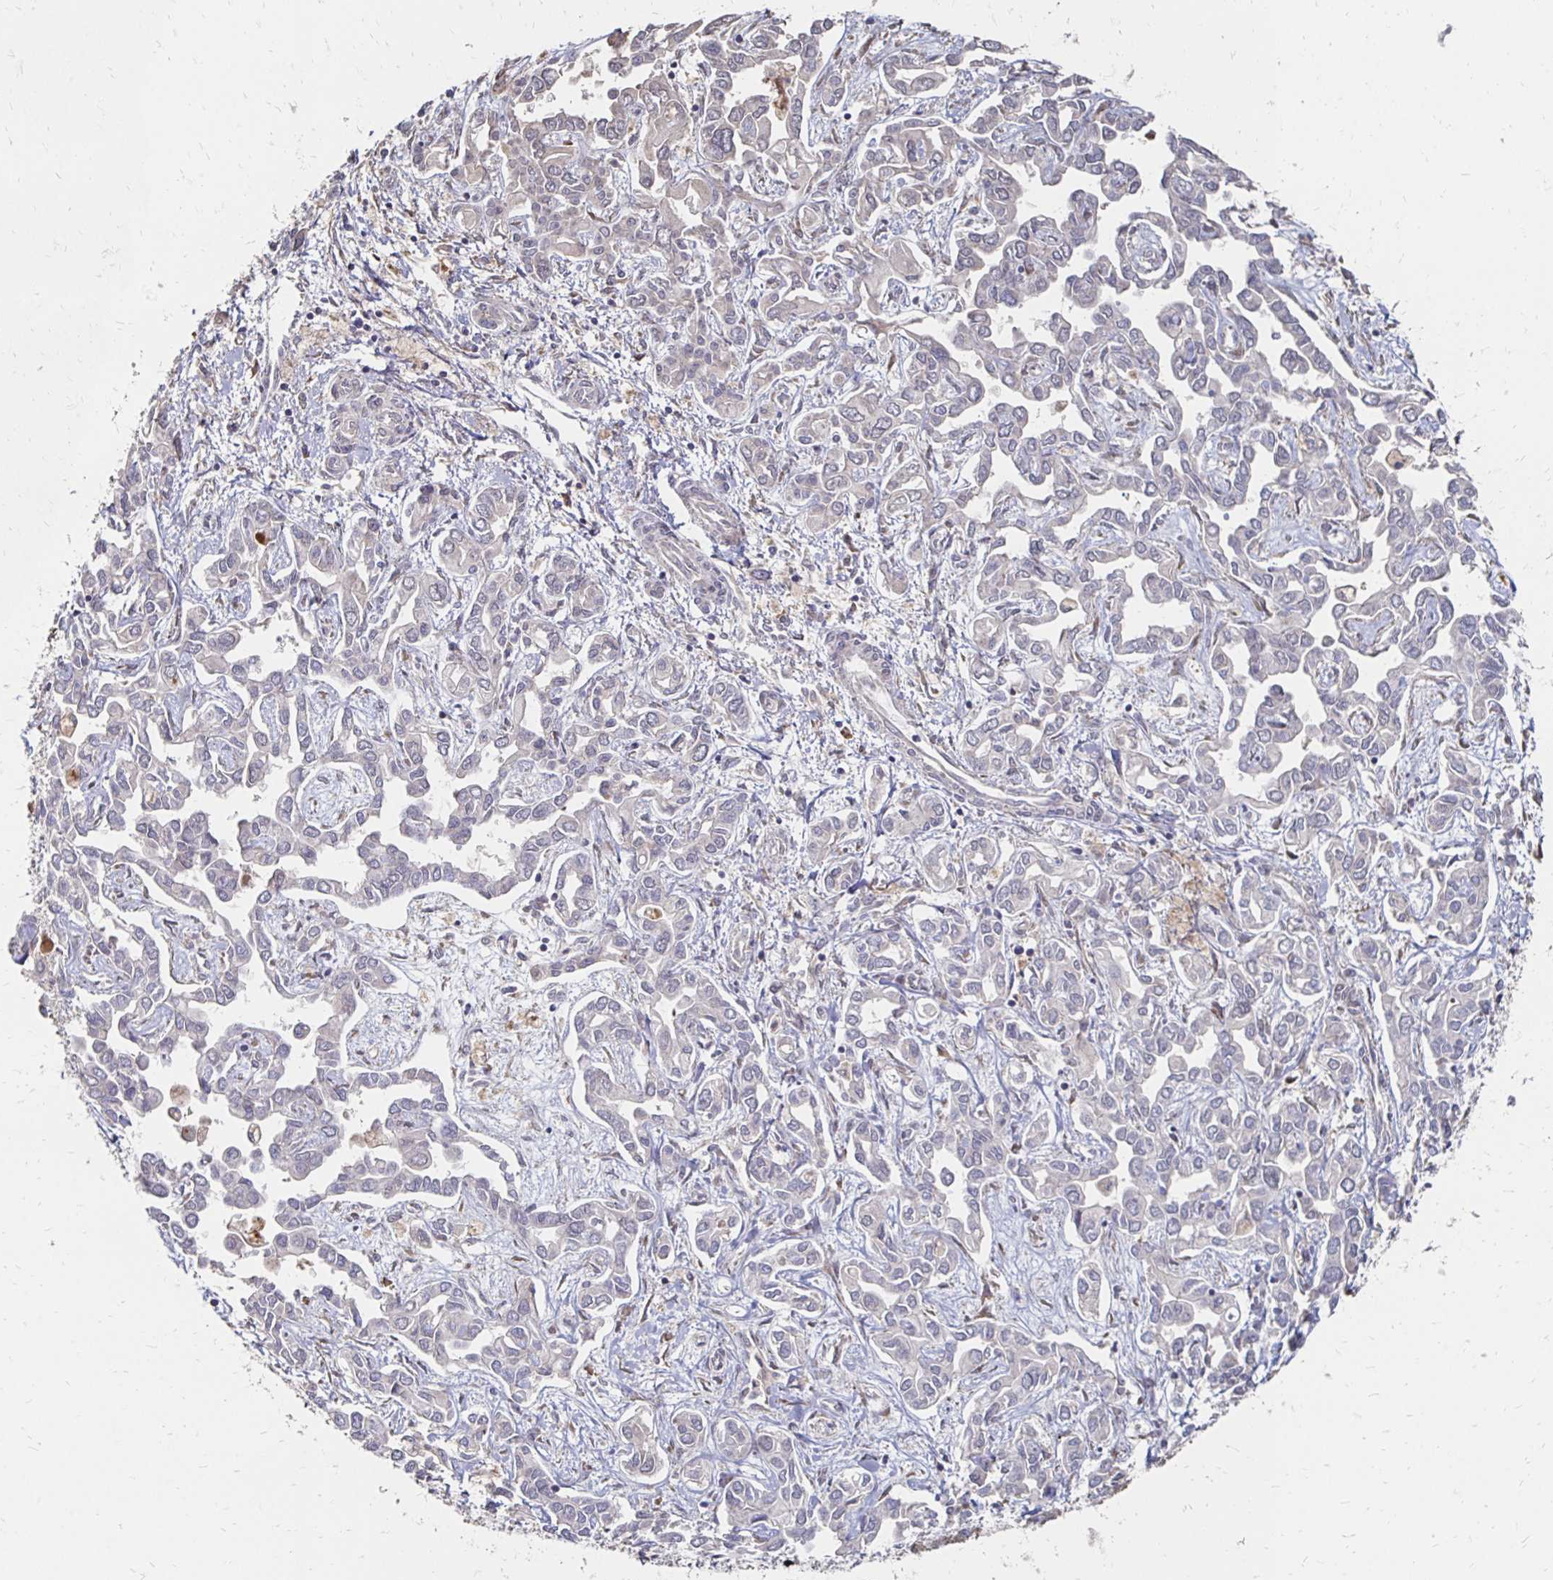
{"staining": {"intensity": "negative", "quantity": "none", "location": "none"}, "tissue": "liver cancer", "cell_type": "Tumor cells", "image_type": "cancer", "snomed": [{"axis": "morphology", "description": "Cholangiocarcinoma"}, {"axis": "topography", "description": "Liver"}], "caption": "Tumor cells show no significant expression in liver cancer (cholangiocarcinoma). (Brightfield microscopy of DAB IHC at high magnification).", "gene": "ZNF727", "patient": {"sex": "female", "age": 64}}